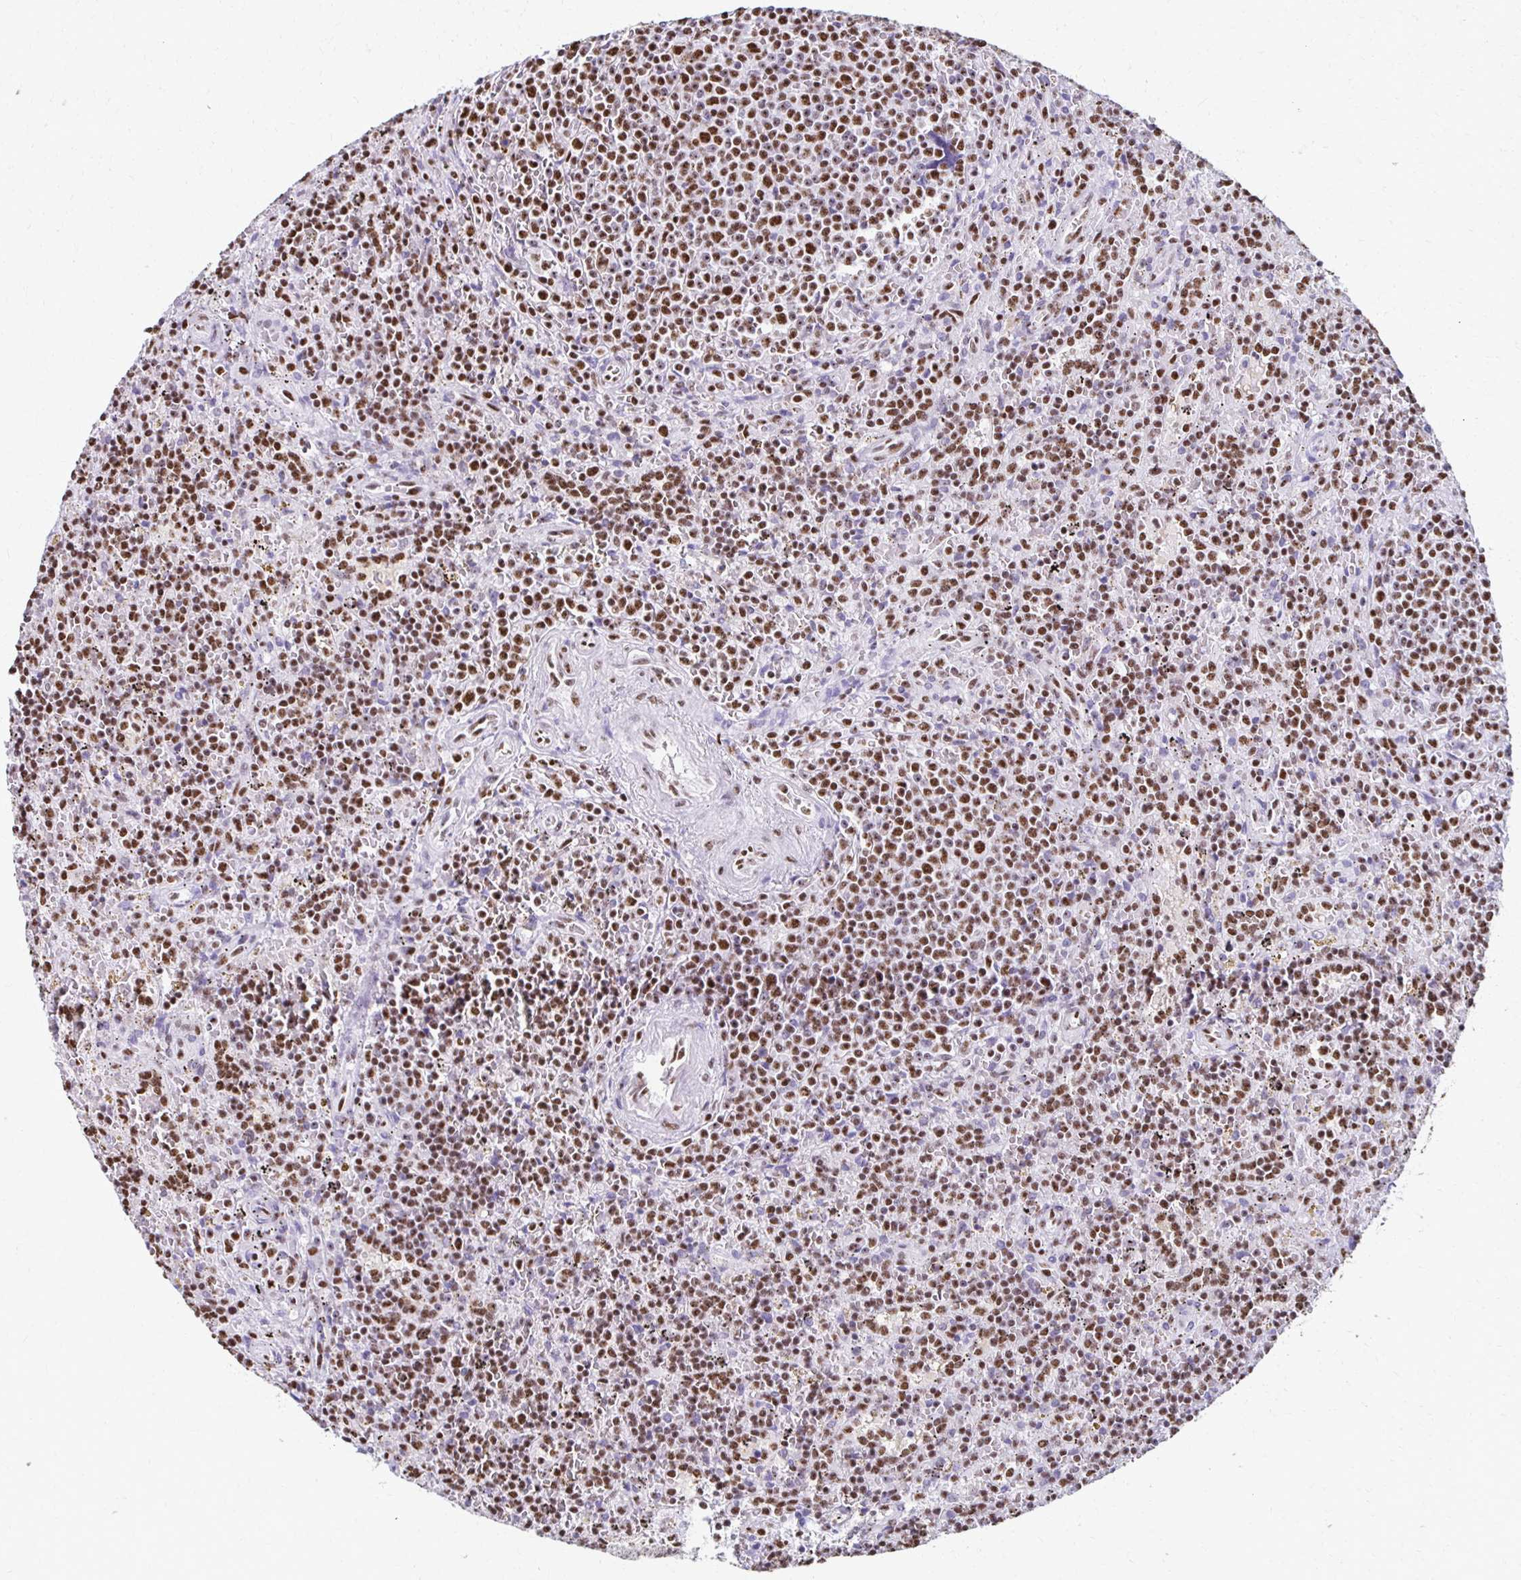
{"staining": {"intensity": "moderate", "quantity": ">75%", "location": "nuclear"}, "tissue": "lymphoma", "cell_type": "Tumor cells", "image_type": "cancer", "snomed": [{"axis": "morphology", "description": "Malignant lymphoma, non-Hodgkin's type, Low grade"}, {"axis": "topography", "description": "Spleen"}], "caption": "The micrograph shows immunohistochemical staining of low-grade malignant lymphoma, non-Hodgkin's type. There is moderate nuclear expression is identified in approximately >75% of tumor cells.", "gene": "NONO", "patient": {"sex": "male", "age": 67}}